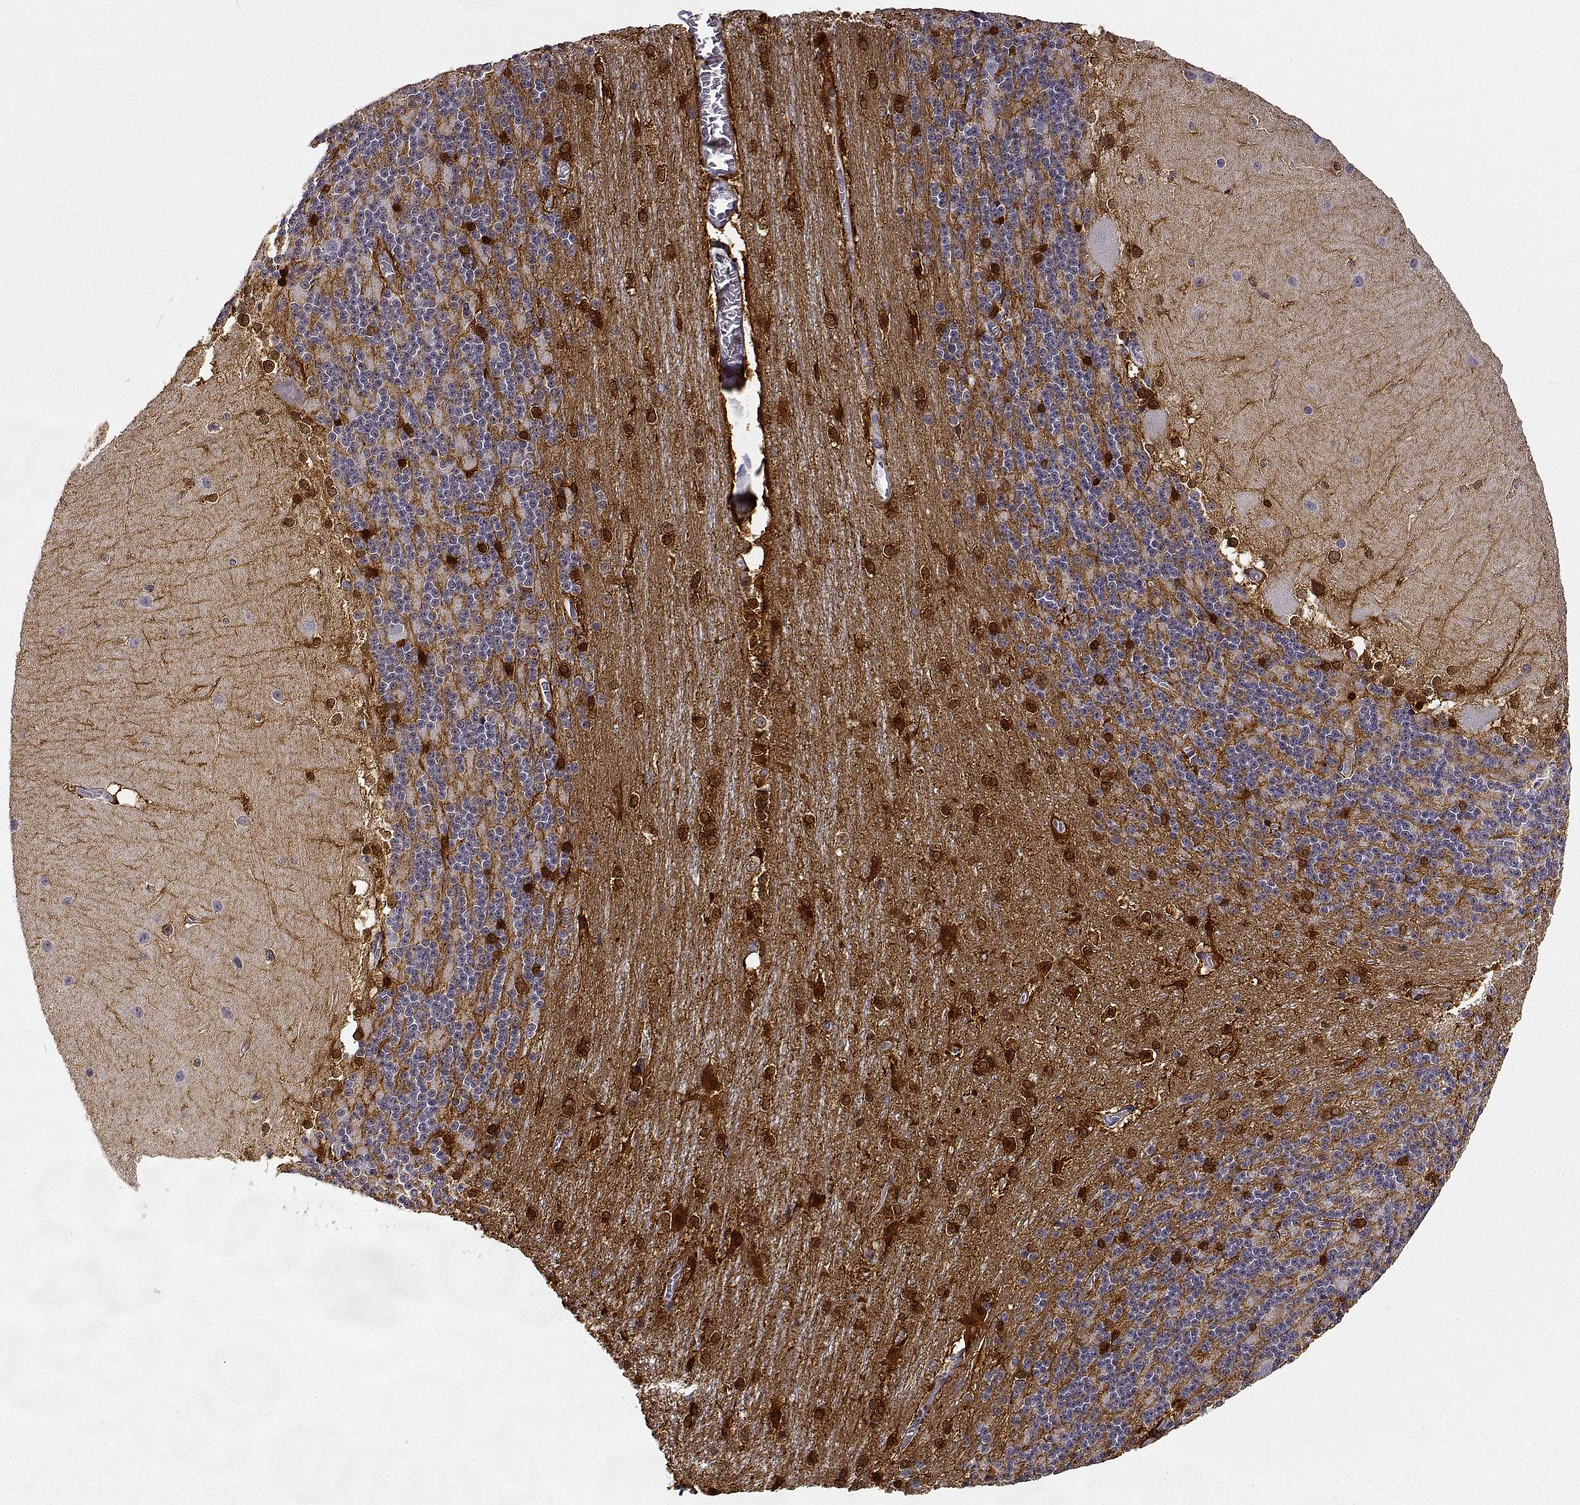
{"staining": {"intensity": "strong", "quantity": "<25%", "location": "cytoplasmic/membranous,nuclear"}, "tissue": "cerebellum", "cell_type": "Cells in granular layer", "image_type": "normal", "snomed": [{"axis": "morphology", "description": "Normal tissue, NOS"}, {"axis": "topography", "description": "Cerebellum"}], "caption": "This micrograph shows IHC staining of normal human cerebellum, with medium strong cytoplasmic/membranous,nuclear staining in about <25% of cells in granular layer.", "gene": "PHGDH", "patient": {"sex": "female", "age": 19}}